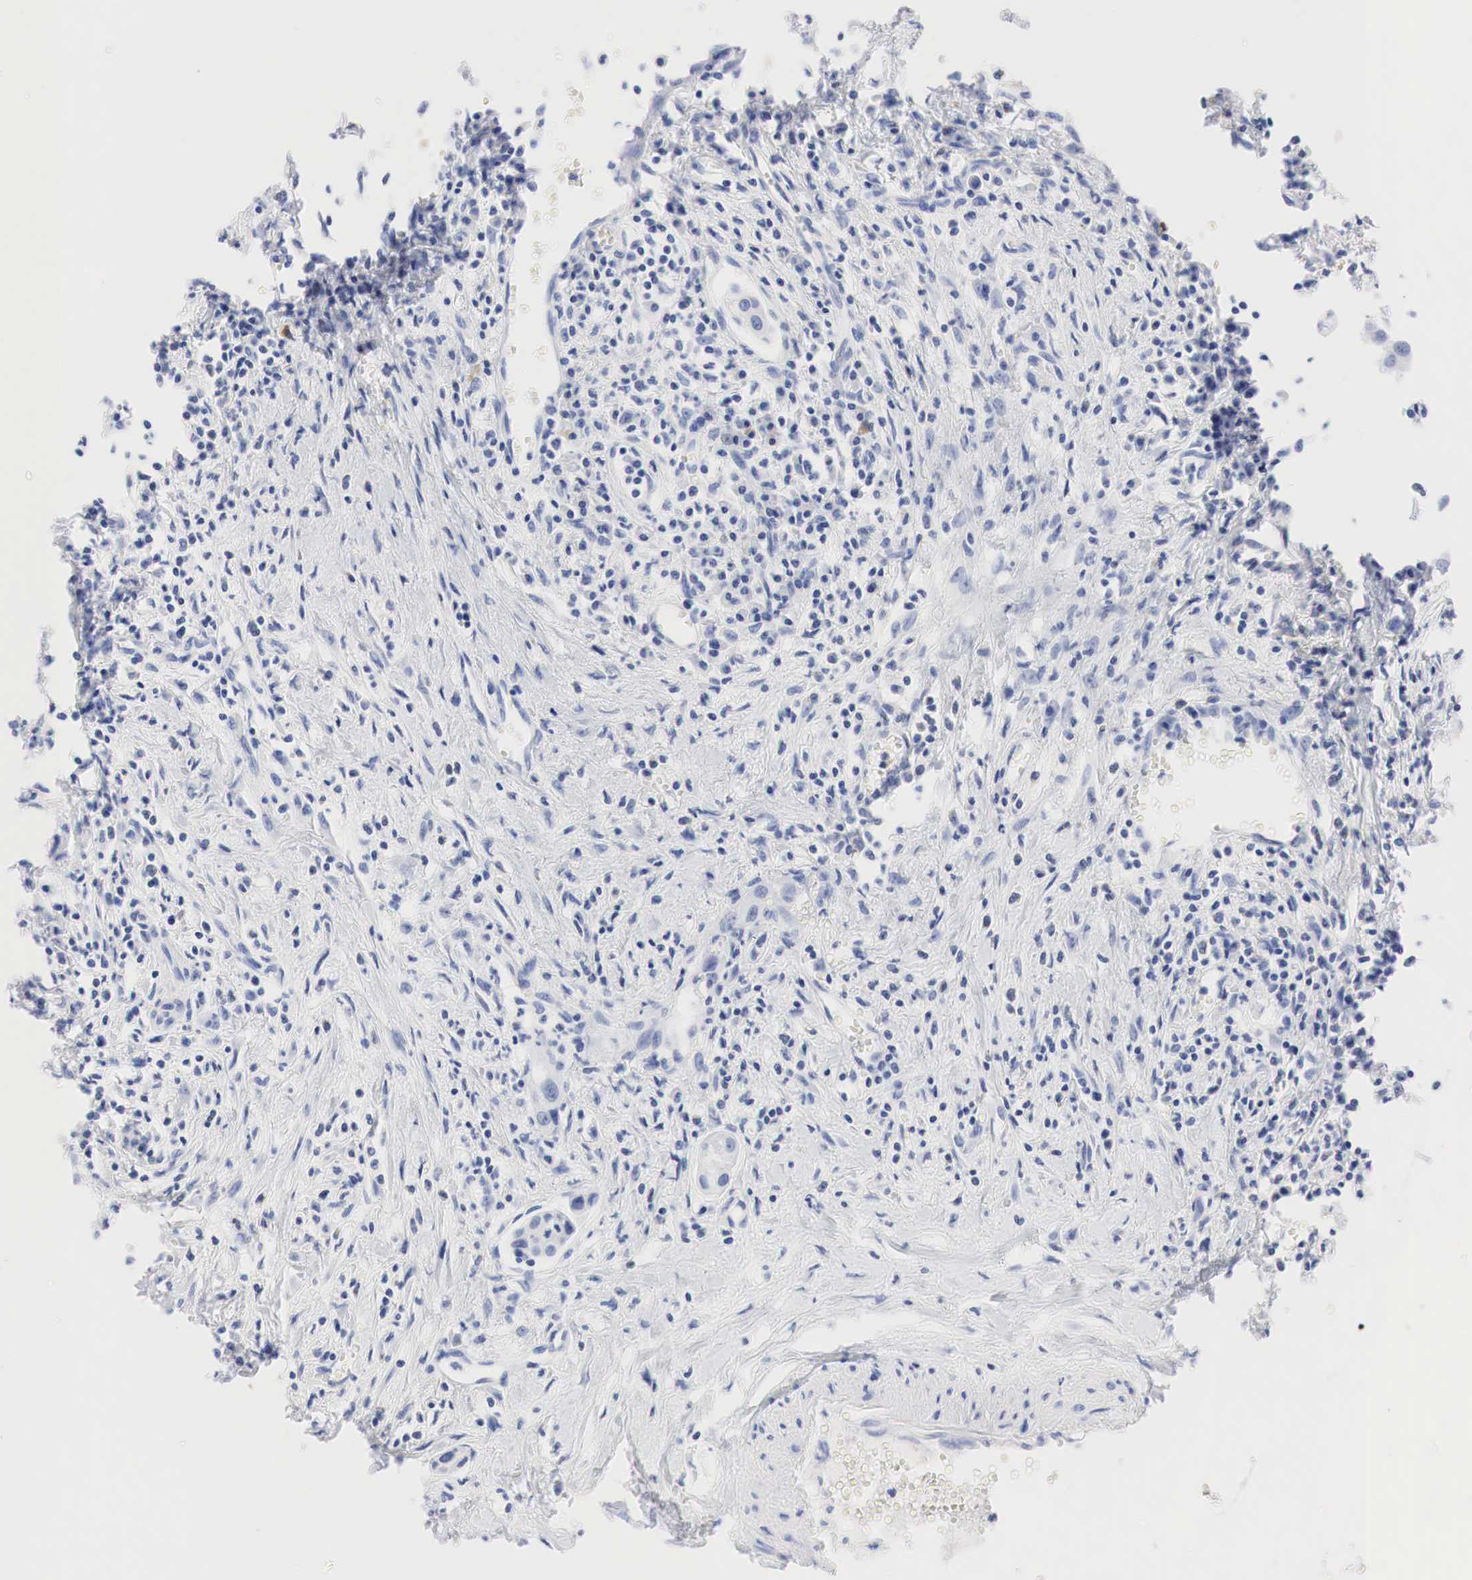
{"staining": {"intensity": "weak", "quantity": "<25%", "location": "nuclear"}, "tissue": "urothelial cancer", "cell_type": "Tumor cells", "image_type": "cancer", "snomed": [{"axis": "morphology", "description": "Urothelial carcinoma, High grade"}, {"axis": "topography", "description": "Urinary bladder"}], "caption": "Immunohistochemistry of urothelial cancer exhibits no expression in tumor cells. (Immunohistochemistry (ihc), brightfield microscopy, high magnification).", "gene": "NKX2-1", "patient": {"sex": "male", "age": 66}}